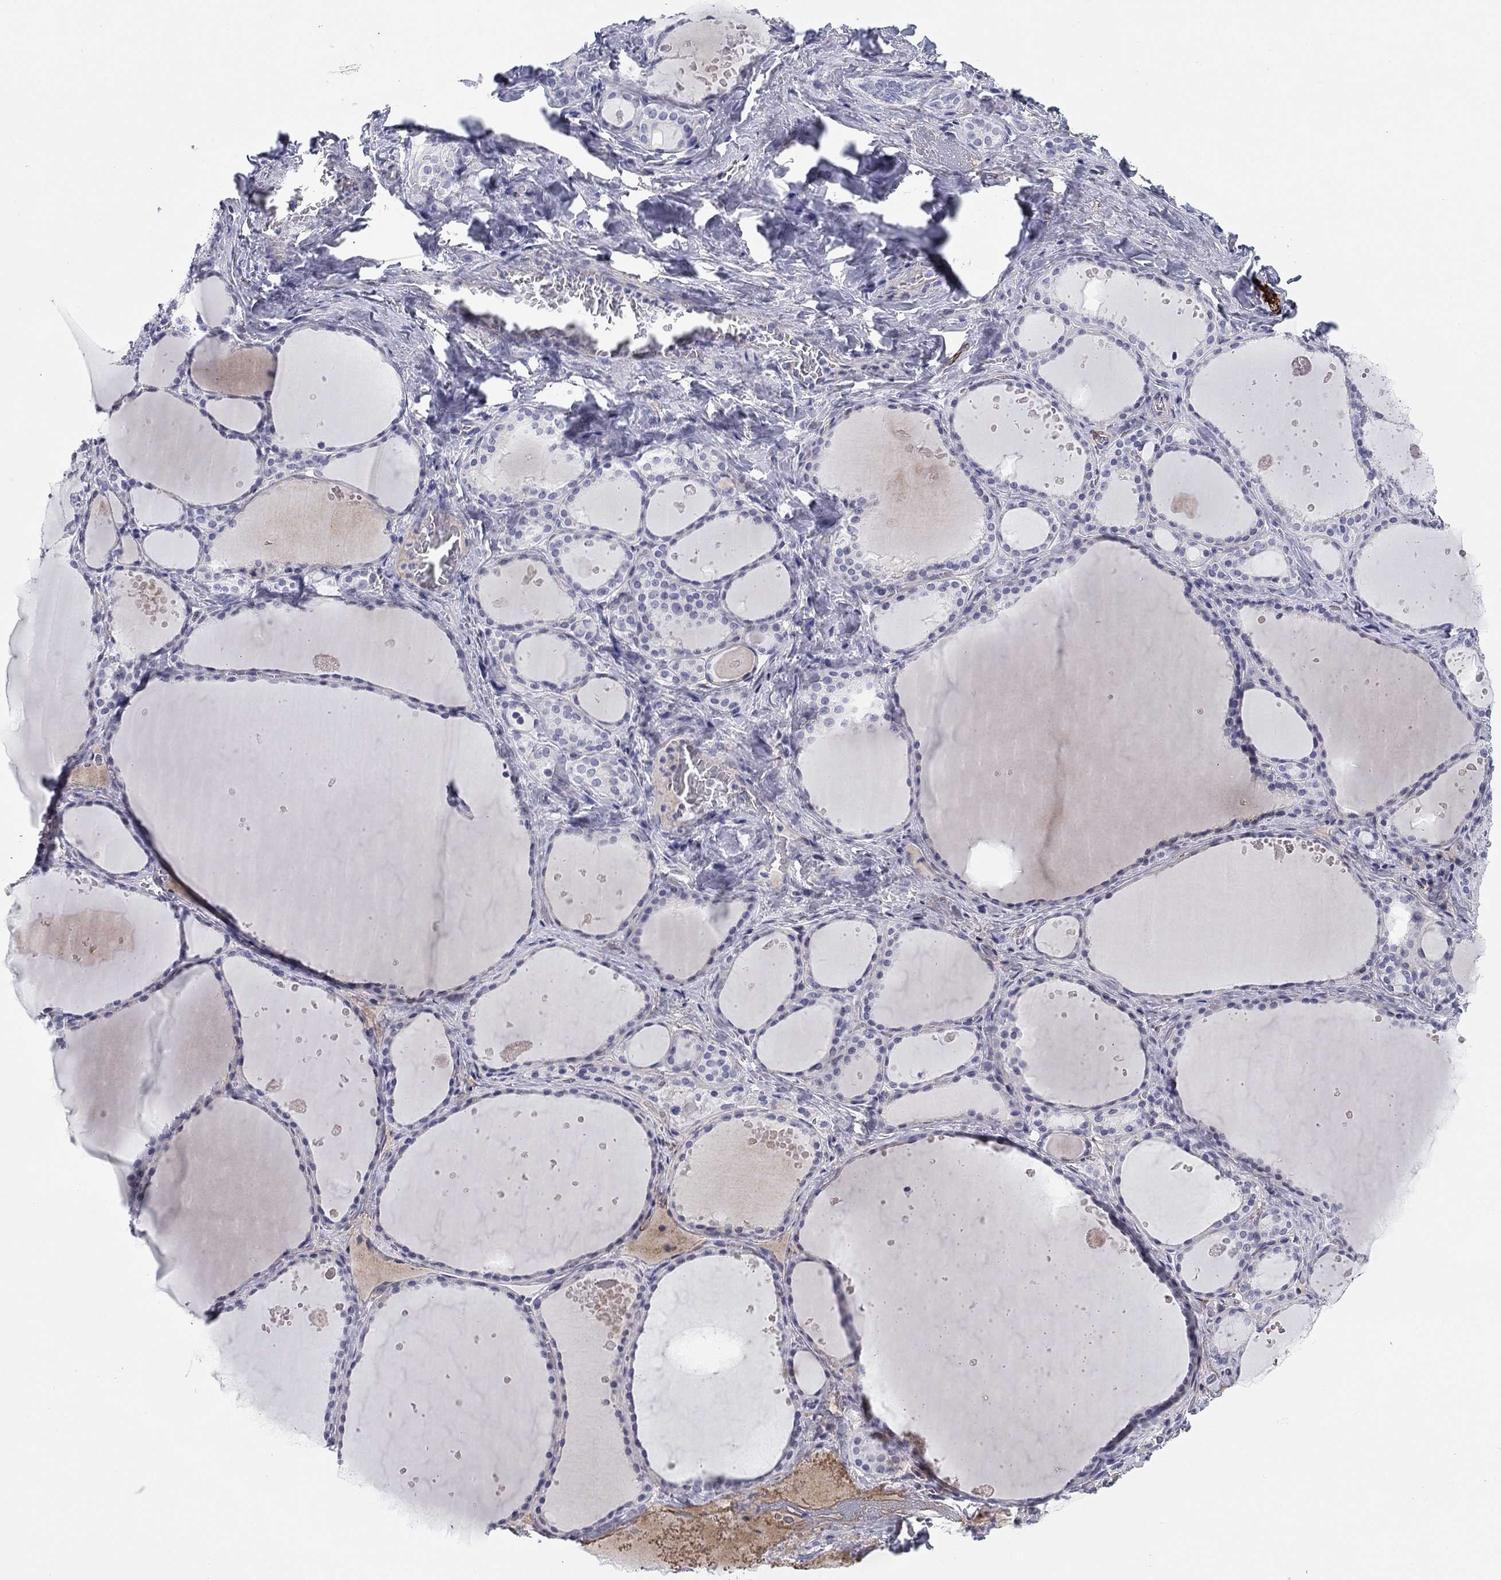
{"staining": {"intensity": "negative", "quantity": "none", "location": "none"}, "tissue": "thyroid gland", "cell_type": "Glandular cells", "image_type": "normal", "snomed": [{"axis": "morphology", "description": "Normal tissue, NOS"}, {"axis": "topography", "description": "Thyroid gland"}], "caption": "This is a histopathology image of immunohistochemistry (IHC) staining of unremarkable thyroid gland, which shows no staining in glandular cells. Brightfield microscopy of immunohistochemistry (IHC) stained with DAB (3,3'-diaminobenzidine) (brown) and hematoxylin (blue), captured at high magnification.", "gene": "PRPH", "patient": {"sex": "male", "age": 63}}